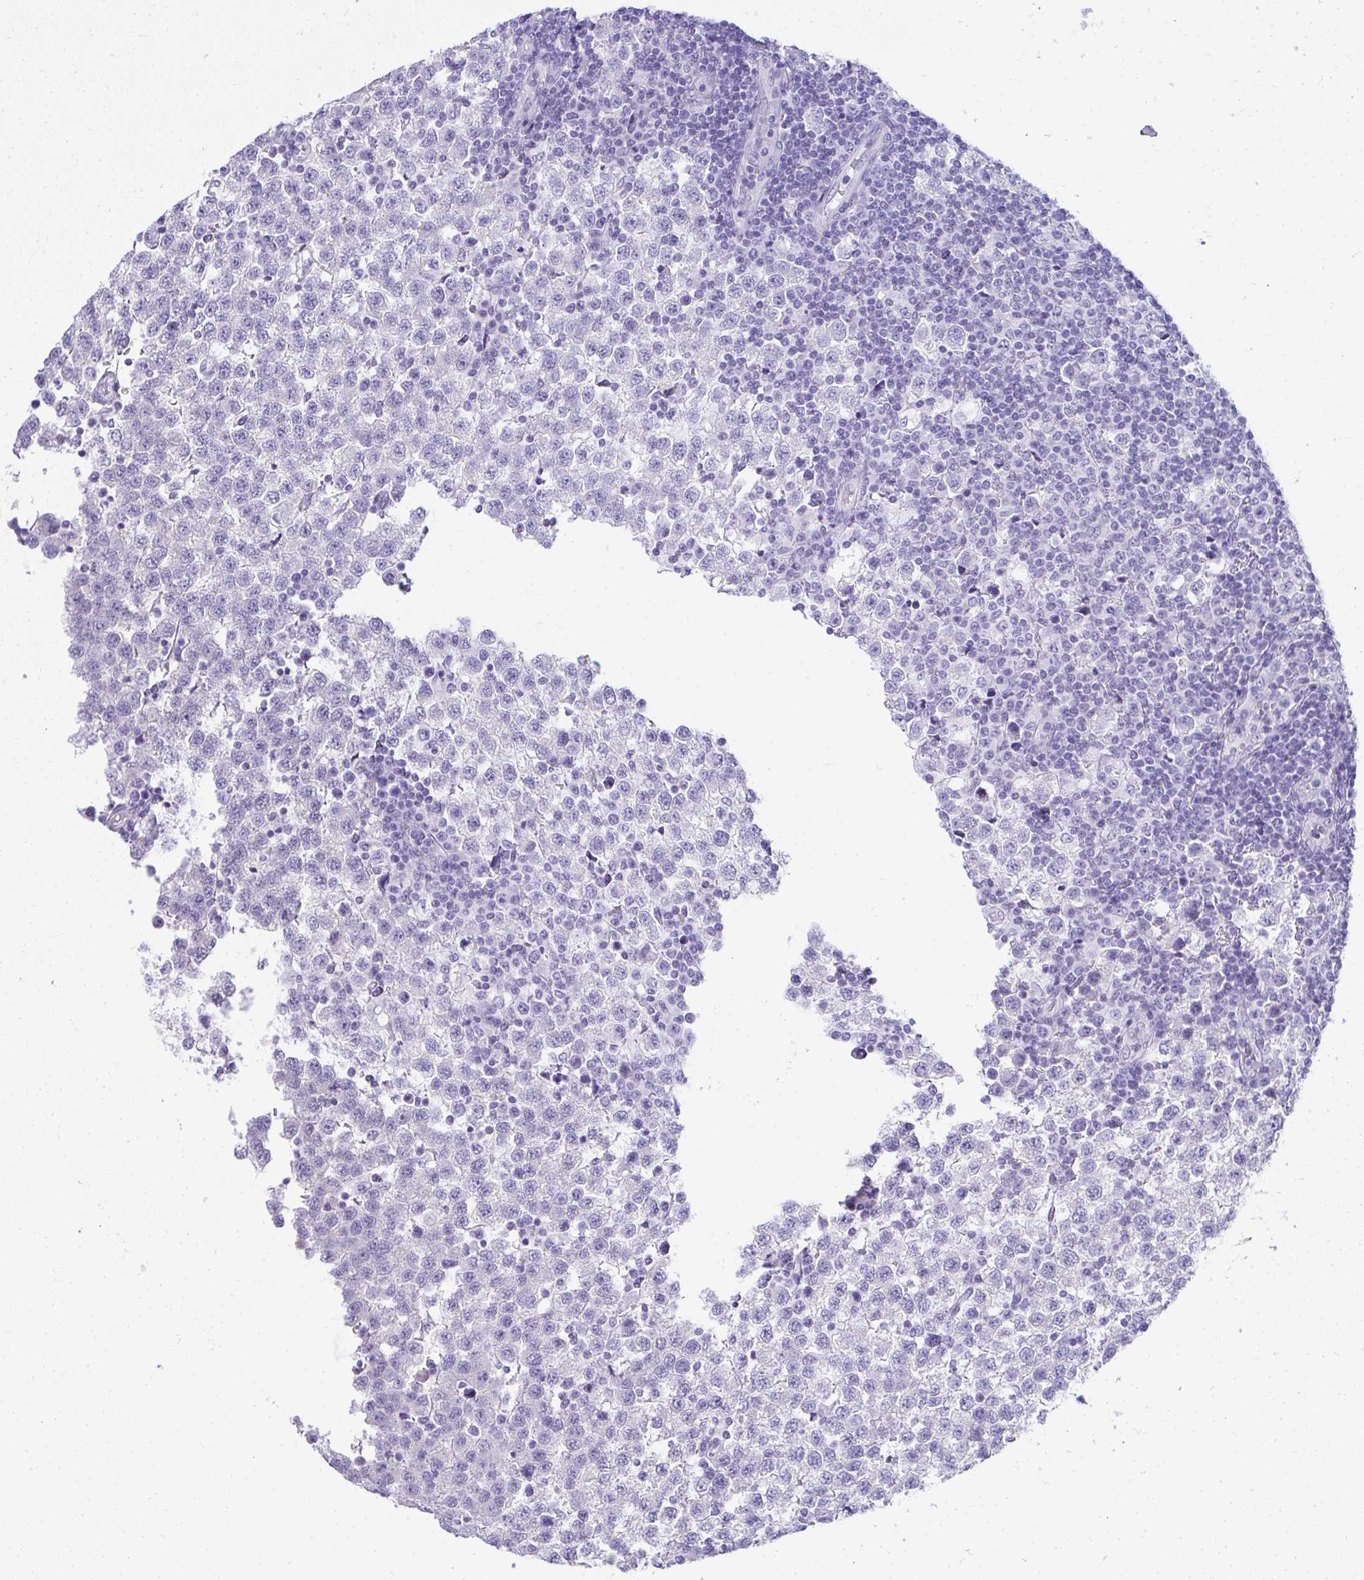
{"staining": {"intensity": "negative", "quantity": "none", "location": "none"}, "tissue": "testis cancer", "cell_type": "Tumor cells", "image_type": "cancer", "snomed": [{"axis": "morphology", "description": "Seminoma, NOS"}, {"axis": "topography", "description": "Testis"}], "caption": "Immunohistochemical staining of human testis seminoma demonstrates no significant staining in tumor cells.", "gene": "RNF183", "patient": {"sex": "male", "age": 34}}